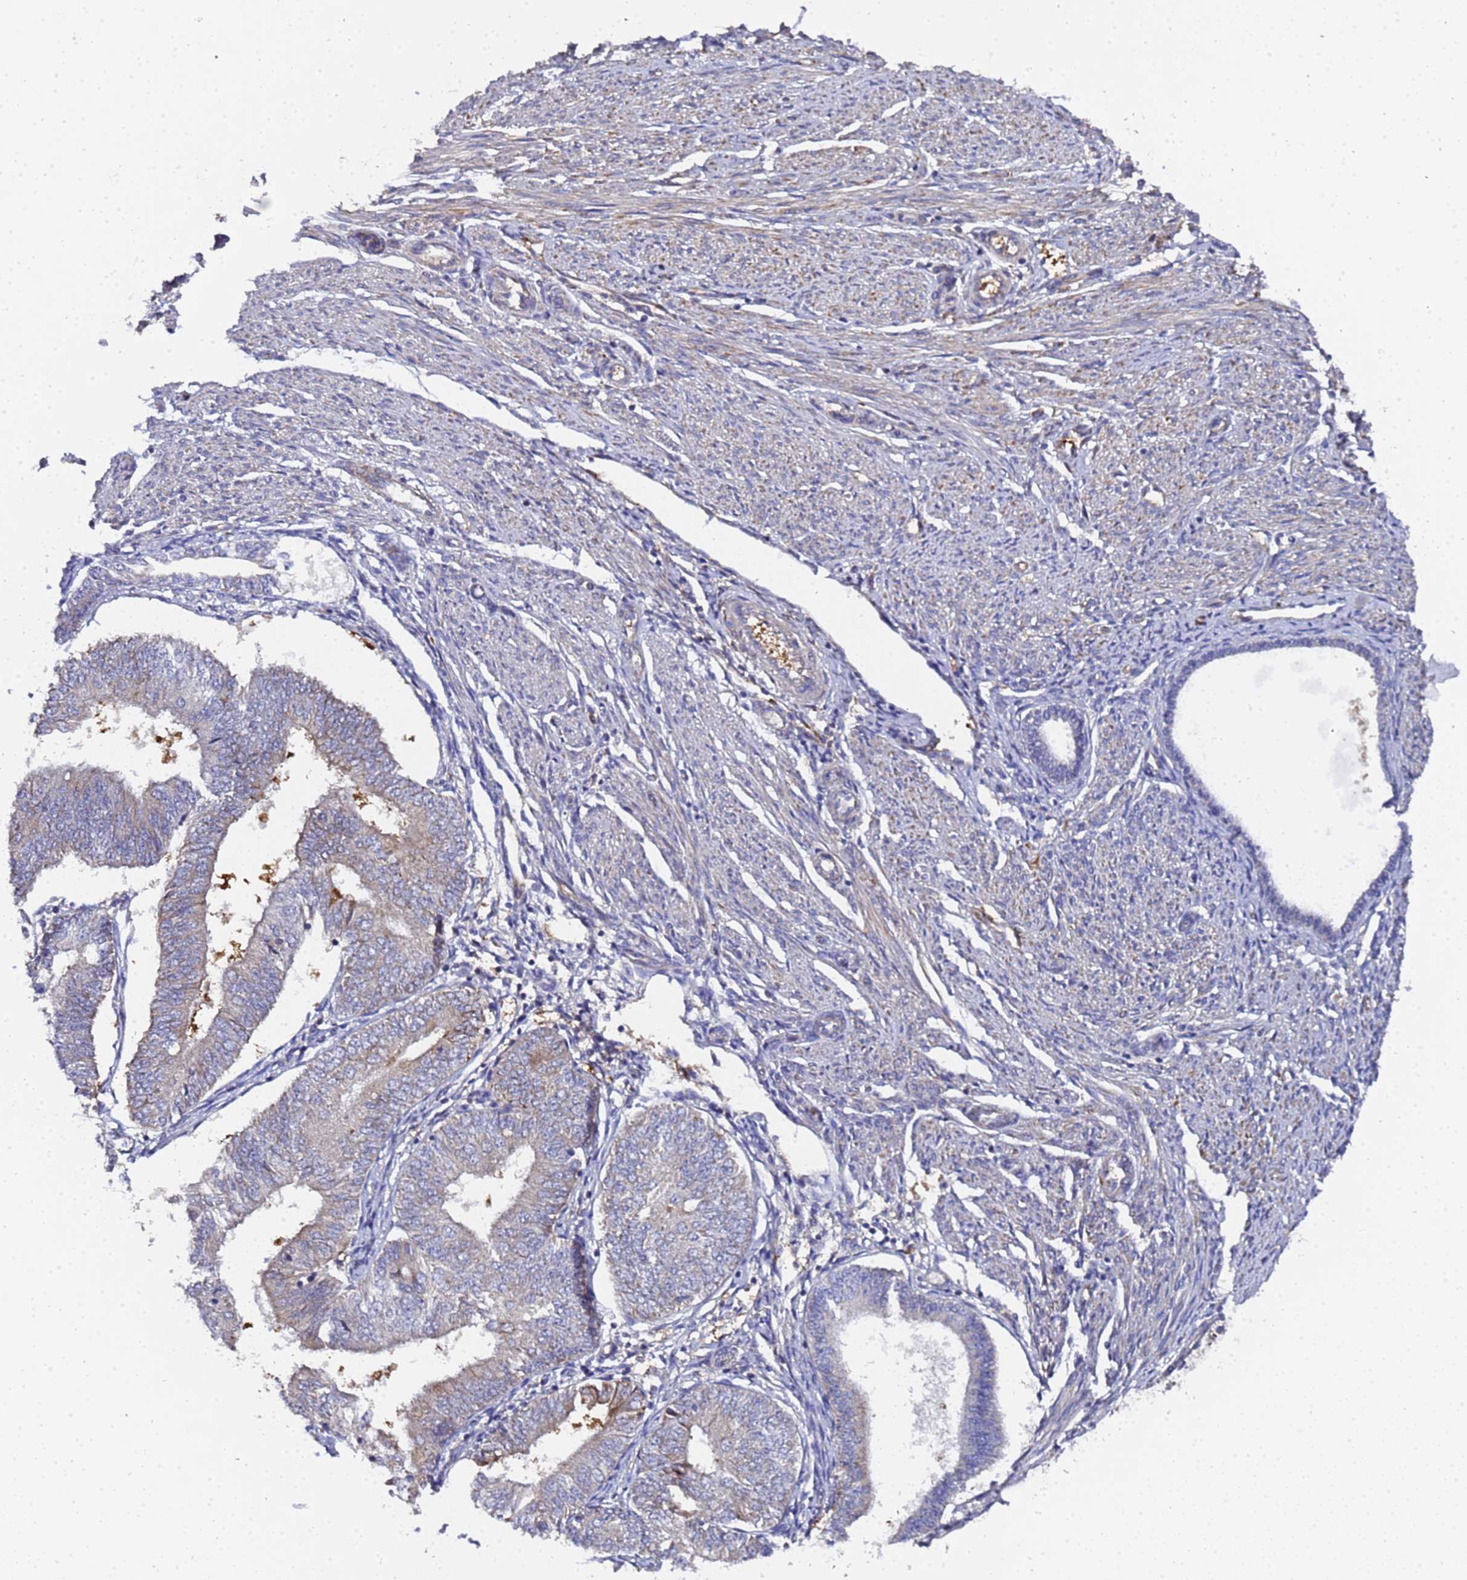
{"staining": {"intensity": "weak", "quantity": "<25%", "location": "cytoplasmic/membranous"}, "tissue": "endometrial cancer", "cell_type": "Tumor cells", "image_type": "cancer", "snomed": [{"axis": "morphology", "description": "Adenocarcinoma, NOS"}, {"axis": "topography", "description": "Endometrium"}], "caption": "Immunohistochemistry (IHC) image of endometrial cancer (adenocarcinoma) stained for a protein (brown), which exhibits no positivity in tumor cells. (Brightfield microscopy of DAB immunohistochemistry at high magnification).", "gene": "MOCS1", "patient": {"sex": "female", "age": 58}}